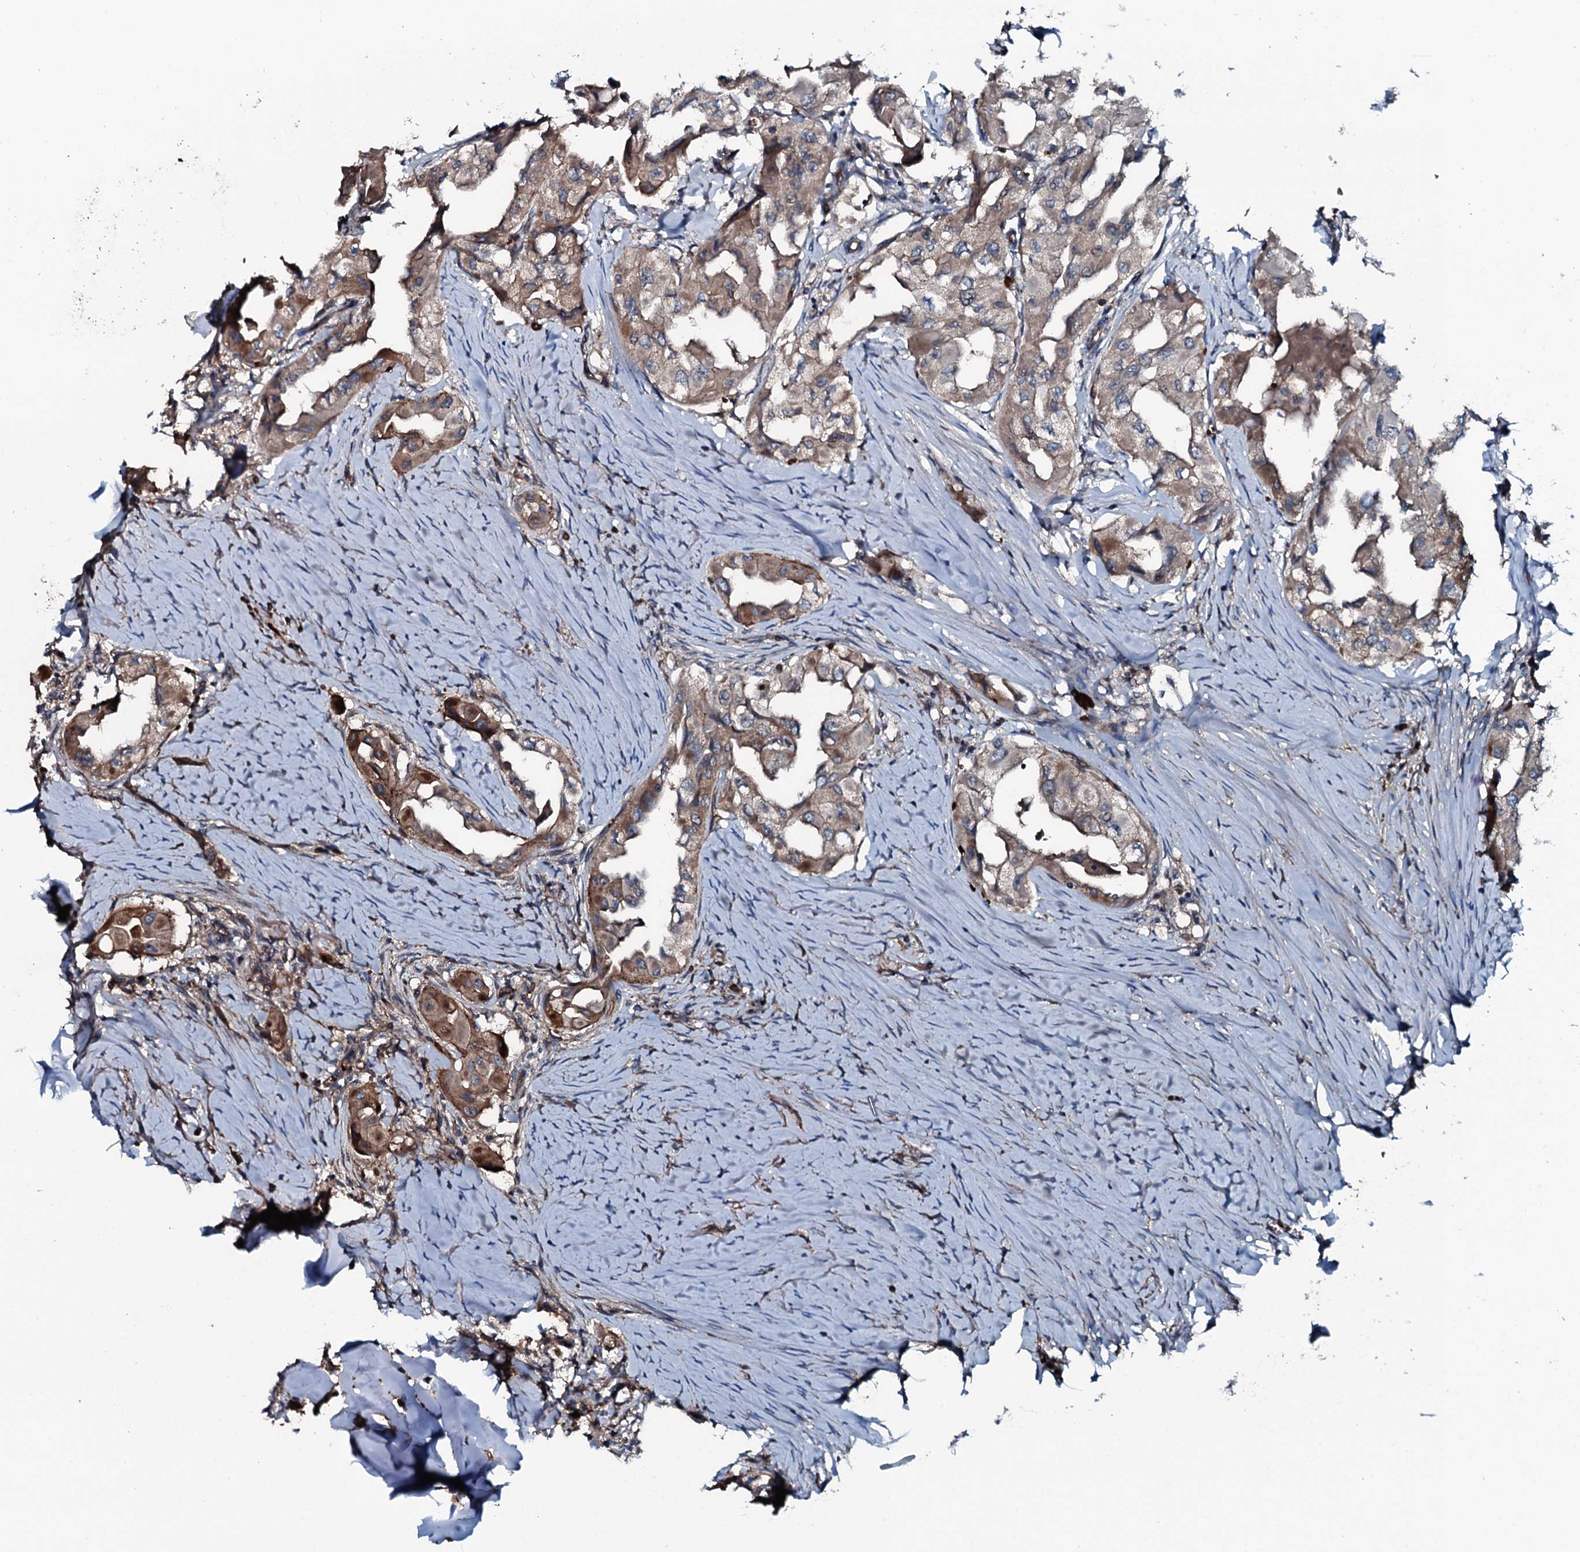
{"staining": {"intensity": "moderate", "quantity": ">75%", "location": "cytoplasmic/membranous"}, "tissue": "thyroid cancer", "cell_type": "Tumor cells", "image_type": "cancer", "snomed": [{"axis": "morphology", "description": "Papillary adenocarcinoma, NOS"}, {"axis": "topography", "description": "Thyroid gland"}], "caption": "Immunohistochemistry histopathology image of neoplastic tissue: papillary adenocarcinoma (thyroid) stained using immunohistochemistry reveals medium levels of moderate protein expression localized specifically in the cytoplasmic/membranous of tumor cells, appearing as a cytoplasmic/membranous brown color.", "gene": "TRIM7", "patient": {"sex": "female", "age": 59}}